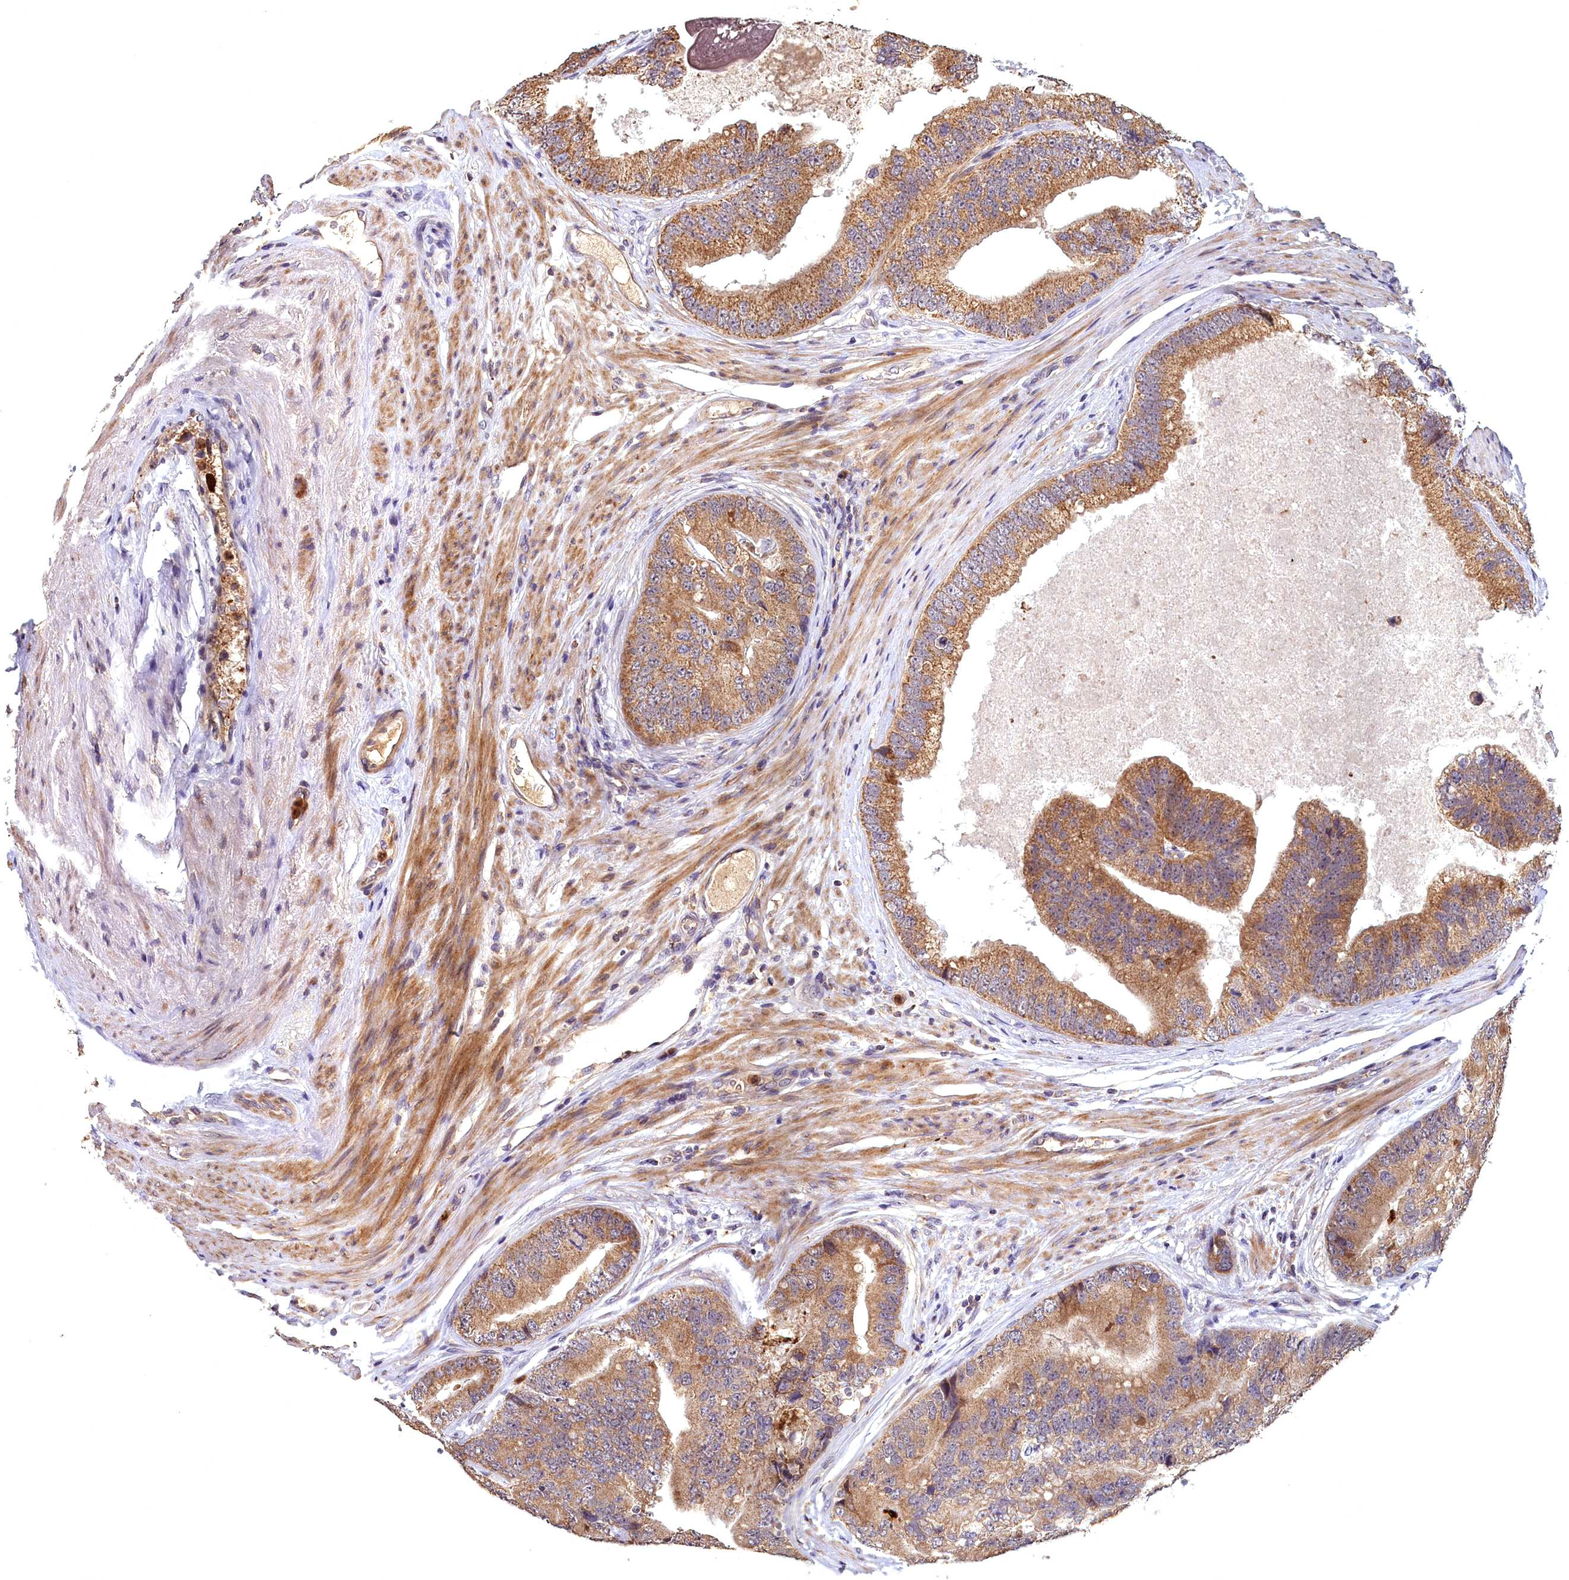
{"staining": {"intensity": "moderate", "quantity": ">75%", "location": "cytoplasmic/membranous"}, "tissue": "prostate cancer", "cell_type": "Tumor cells", "image_type": "cancer", "snomed": [{"axis": "morphology", "description": "Adenocarcinoma, High grade"}, {"axis": "topography", "description": "Prostate"}], "caption": "Prostate cancer (high-grade adenocarcinoma) stained with DAB (3,3'-diaminobenzidine) IHC displays medium levels of moderate cytoplasmic/membranous staining in about >75% of tumor cells.", "gene": "EPB41L4B", "patient": {"sex": "male", "age": 70}}